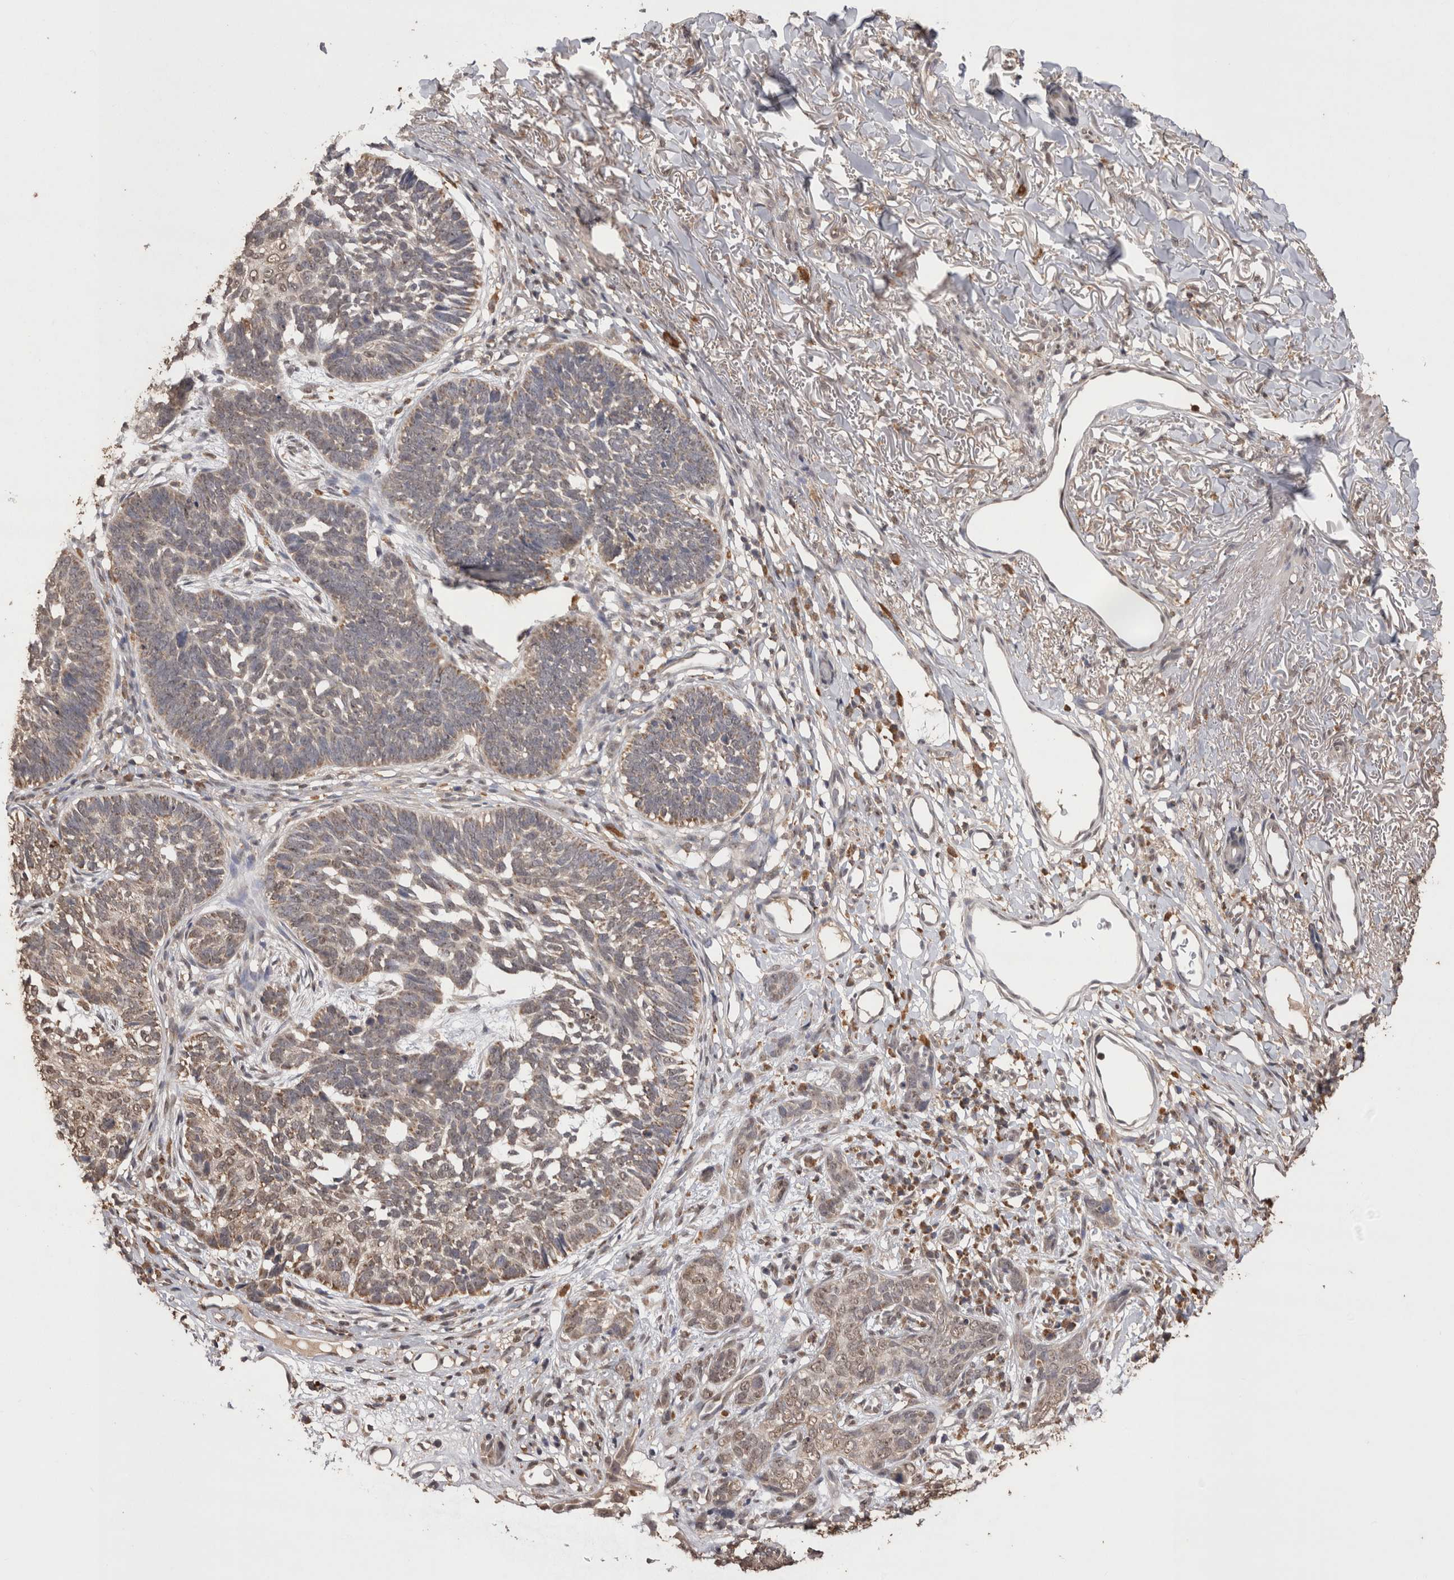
{"staining": {"intensity": "weak", "quantity": "25%-75%", "location": "cytoplasmic/membranous"}, "tissue": "skin cancer", "cell_type": "Tumor cells", "image_type": "cancer", "snomed": [{"axis": "morphology", "description": "Normal tissue, NOS"}, {"axis": "morphology", "description": "Basal cell carcinoma"}, {"axis": "topography", "description": "Skin"}], "caption": "Human skin cancer (basal cell carcinoma) stained for a protein (brown) demonstrates weak cytoplasmic/membranous positive expression in about 25%-75% of tumor cells.", "gene": "GRK5", "patient": {"sex": "male", "age": 77}}